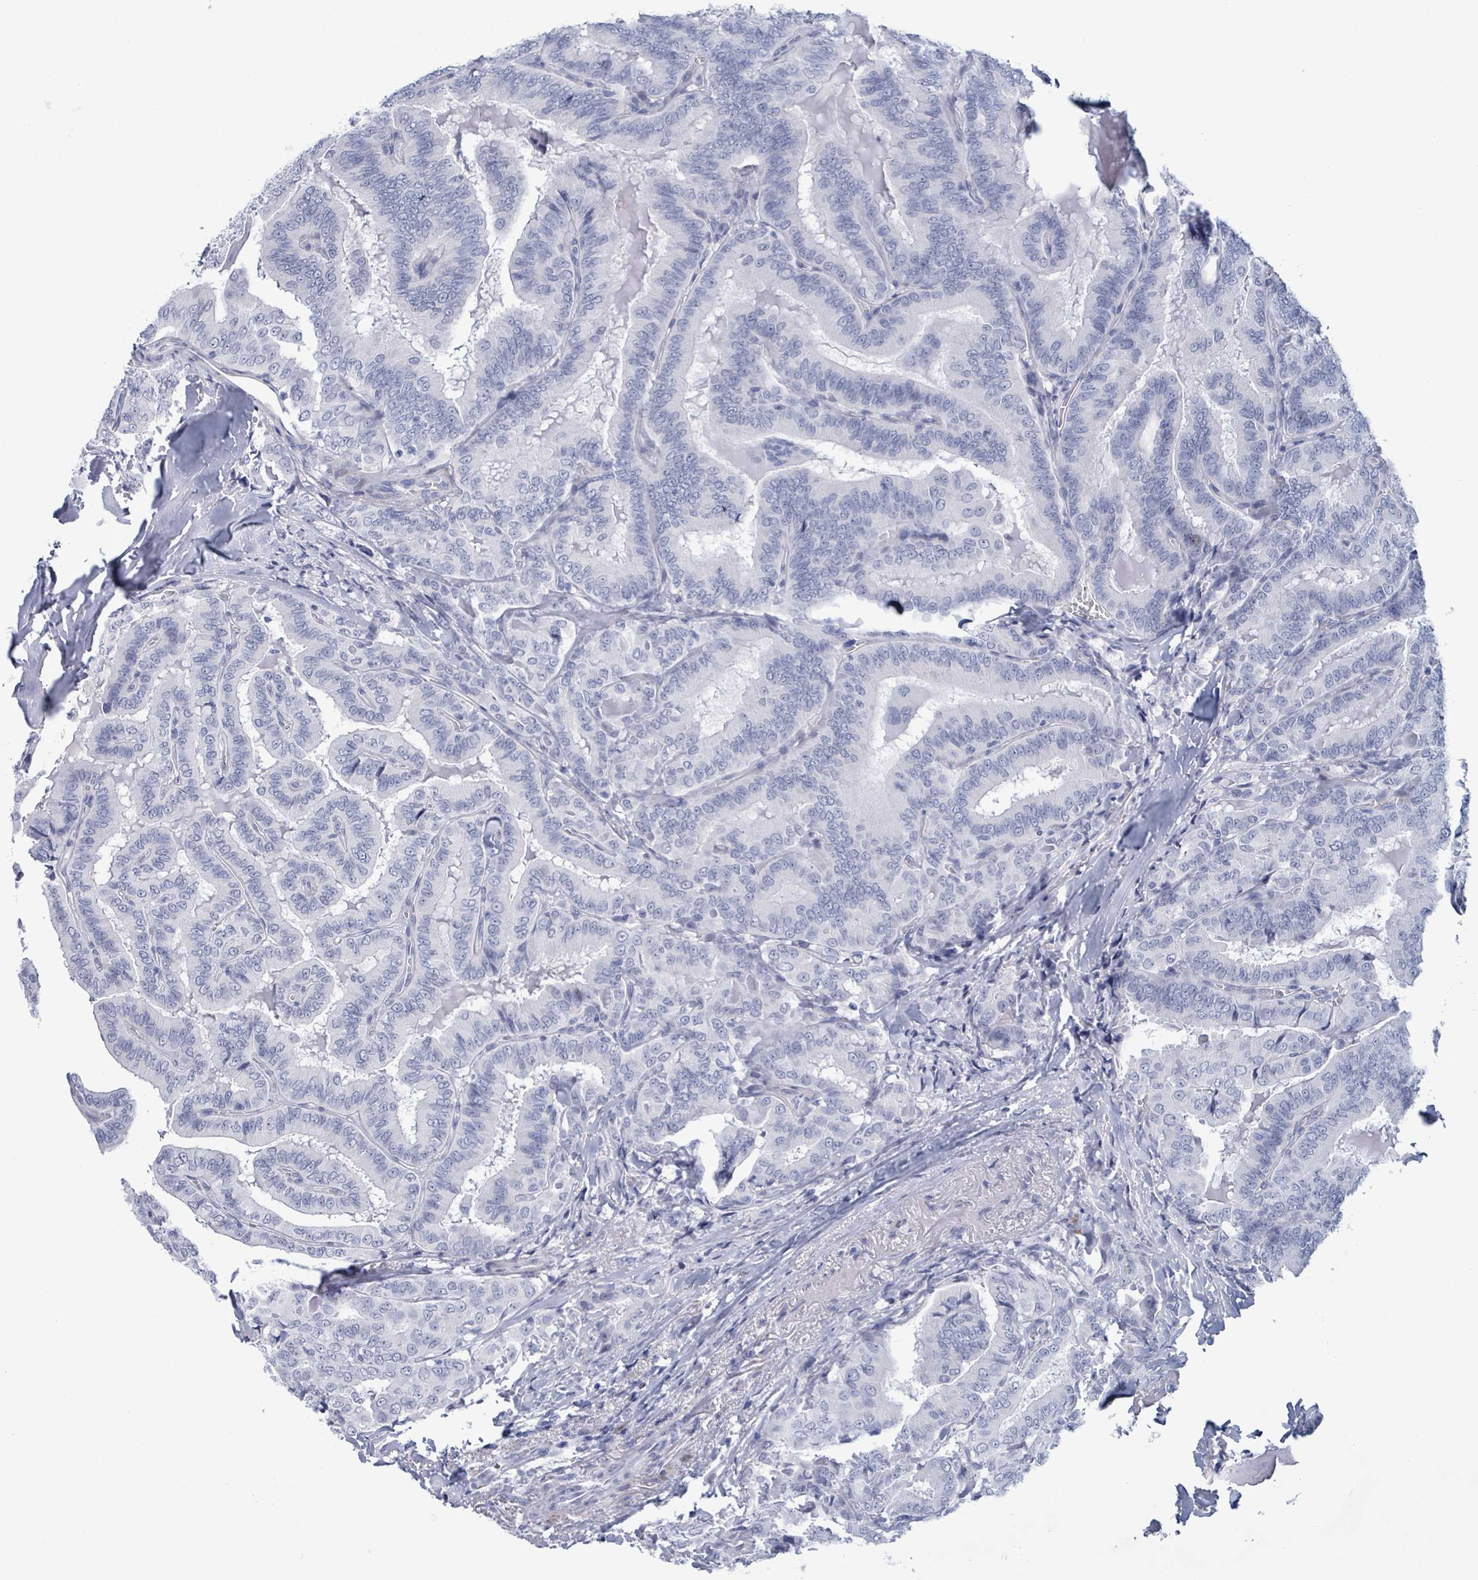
{"staining": {"intensity": "negative", "quantity": "none", "location": "none"}, "tissue": "thyroid cancer", "cell_type": "Tumor cells", "image_type": "cancer", "snomed": [{"axis": "morphology", "description": "Papillary adenocarcinoma, NOS"}, {"axis": "topography", "description": "Thyroid gland"}], "caption": "Thyroid papillary adenocarcinoma was stained to show a protein in brown. There is no significant expression in tumor cells.", "gene": "ZNF771", "patient": {"sex": "male", "age": 61}}